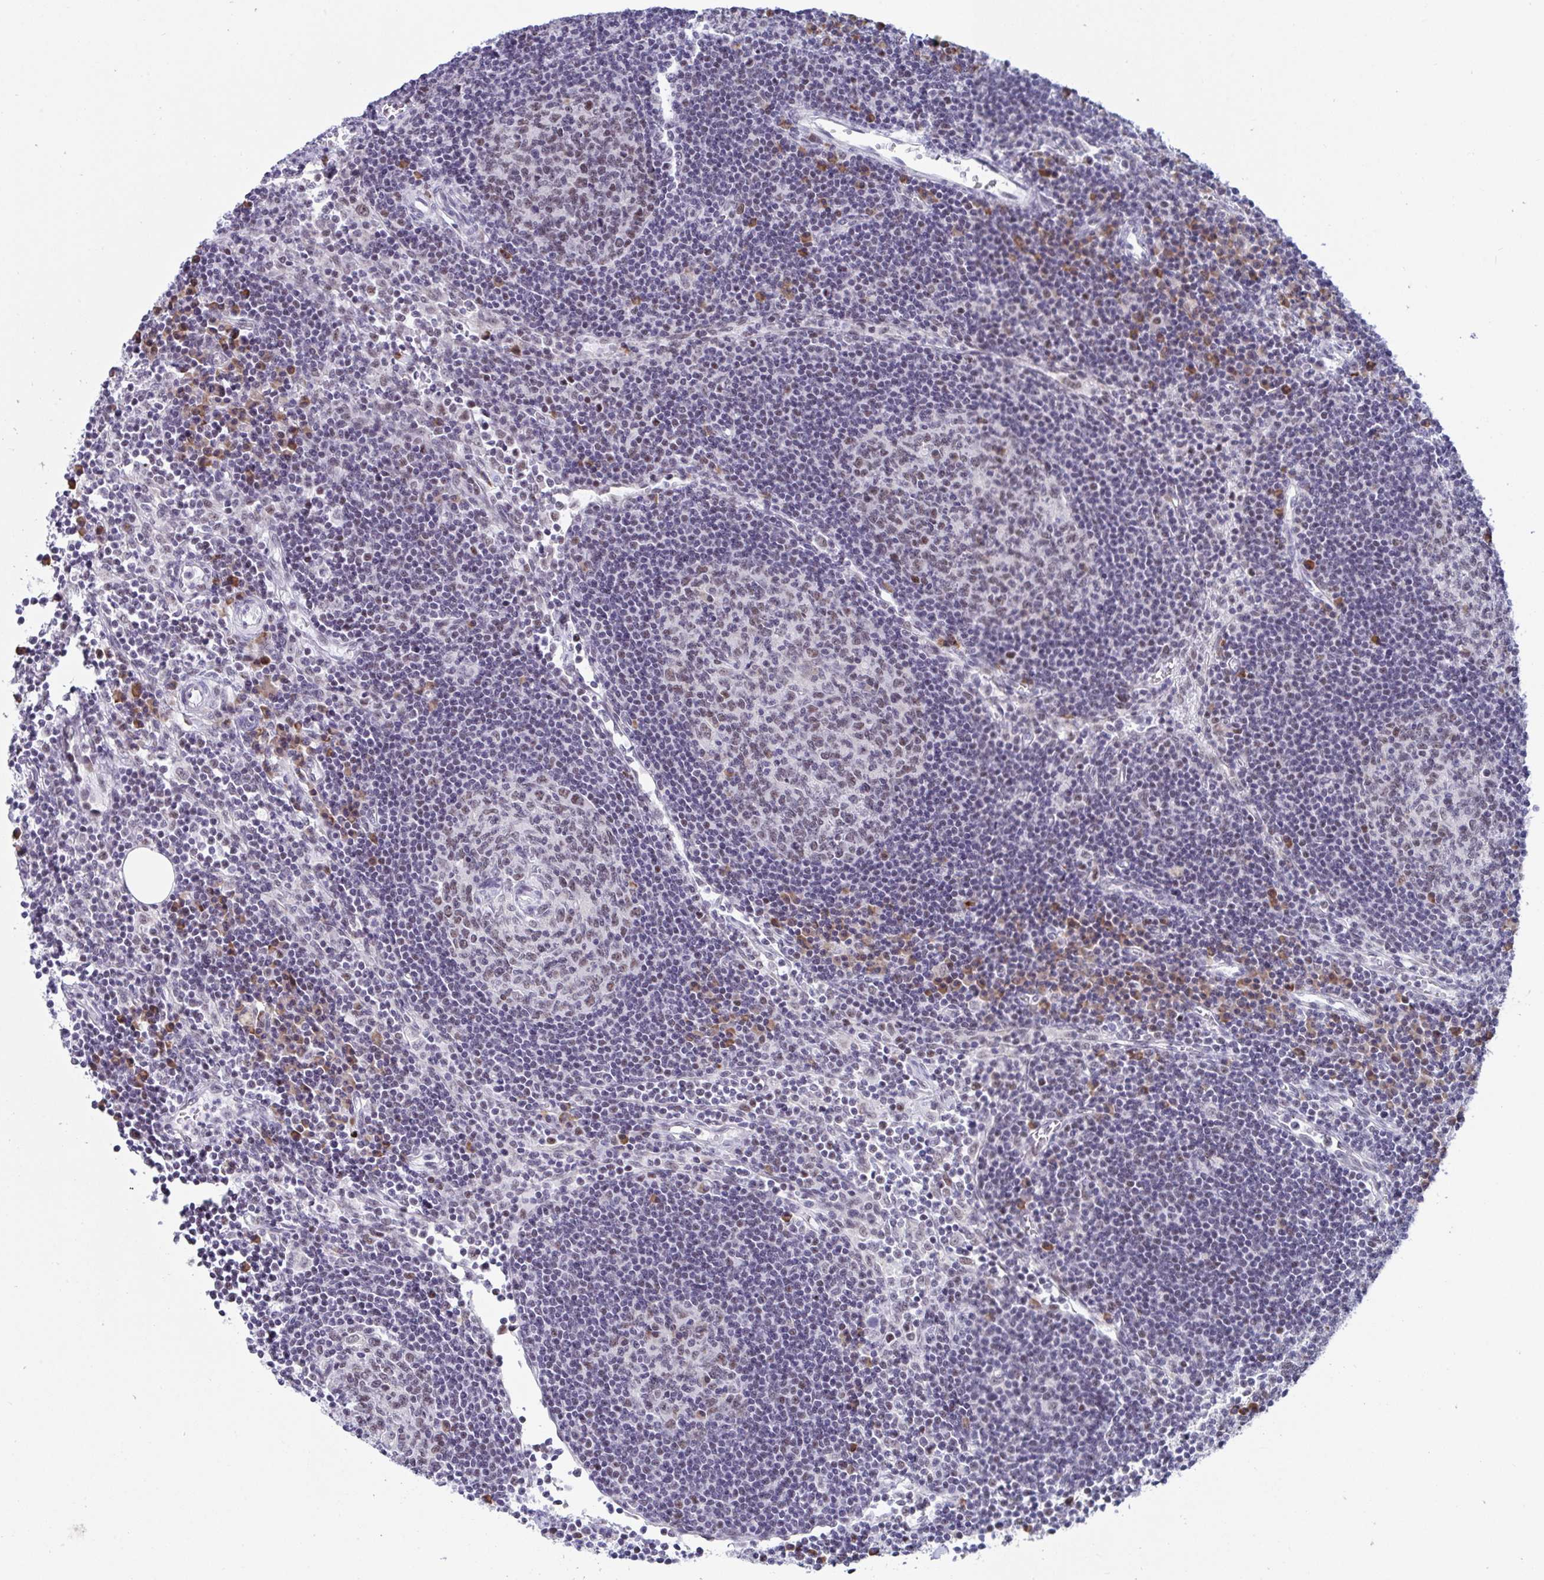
{"staining": {"intensity": "weak", "quantity": "25%-75%", "location": "nuclear"}, "tissue": "lymph node", "cell_type": "Germinal center cells", "image_type": "normal", "snomed": [{"axis": "morphology", "description": "Normal tissue, NOS"}, {"axis": "topography", "description": "Lymph node"}], "caption": "Germinal center cells display weak nuclear positivity in about 25%-75% of cells in benign lymph node.", "gene": "WDR72", "patient": {"sex": "male", "age": 67}}